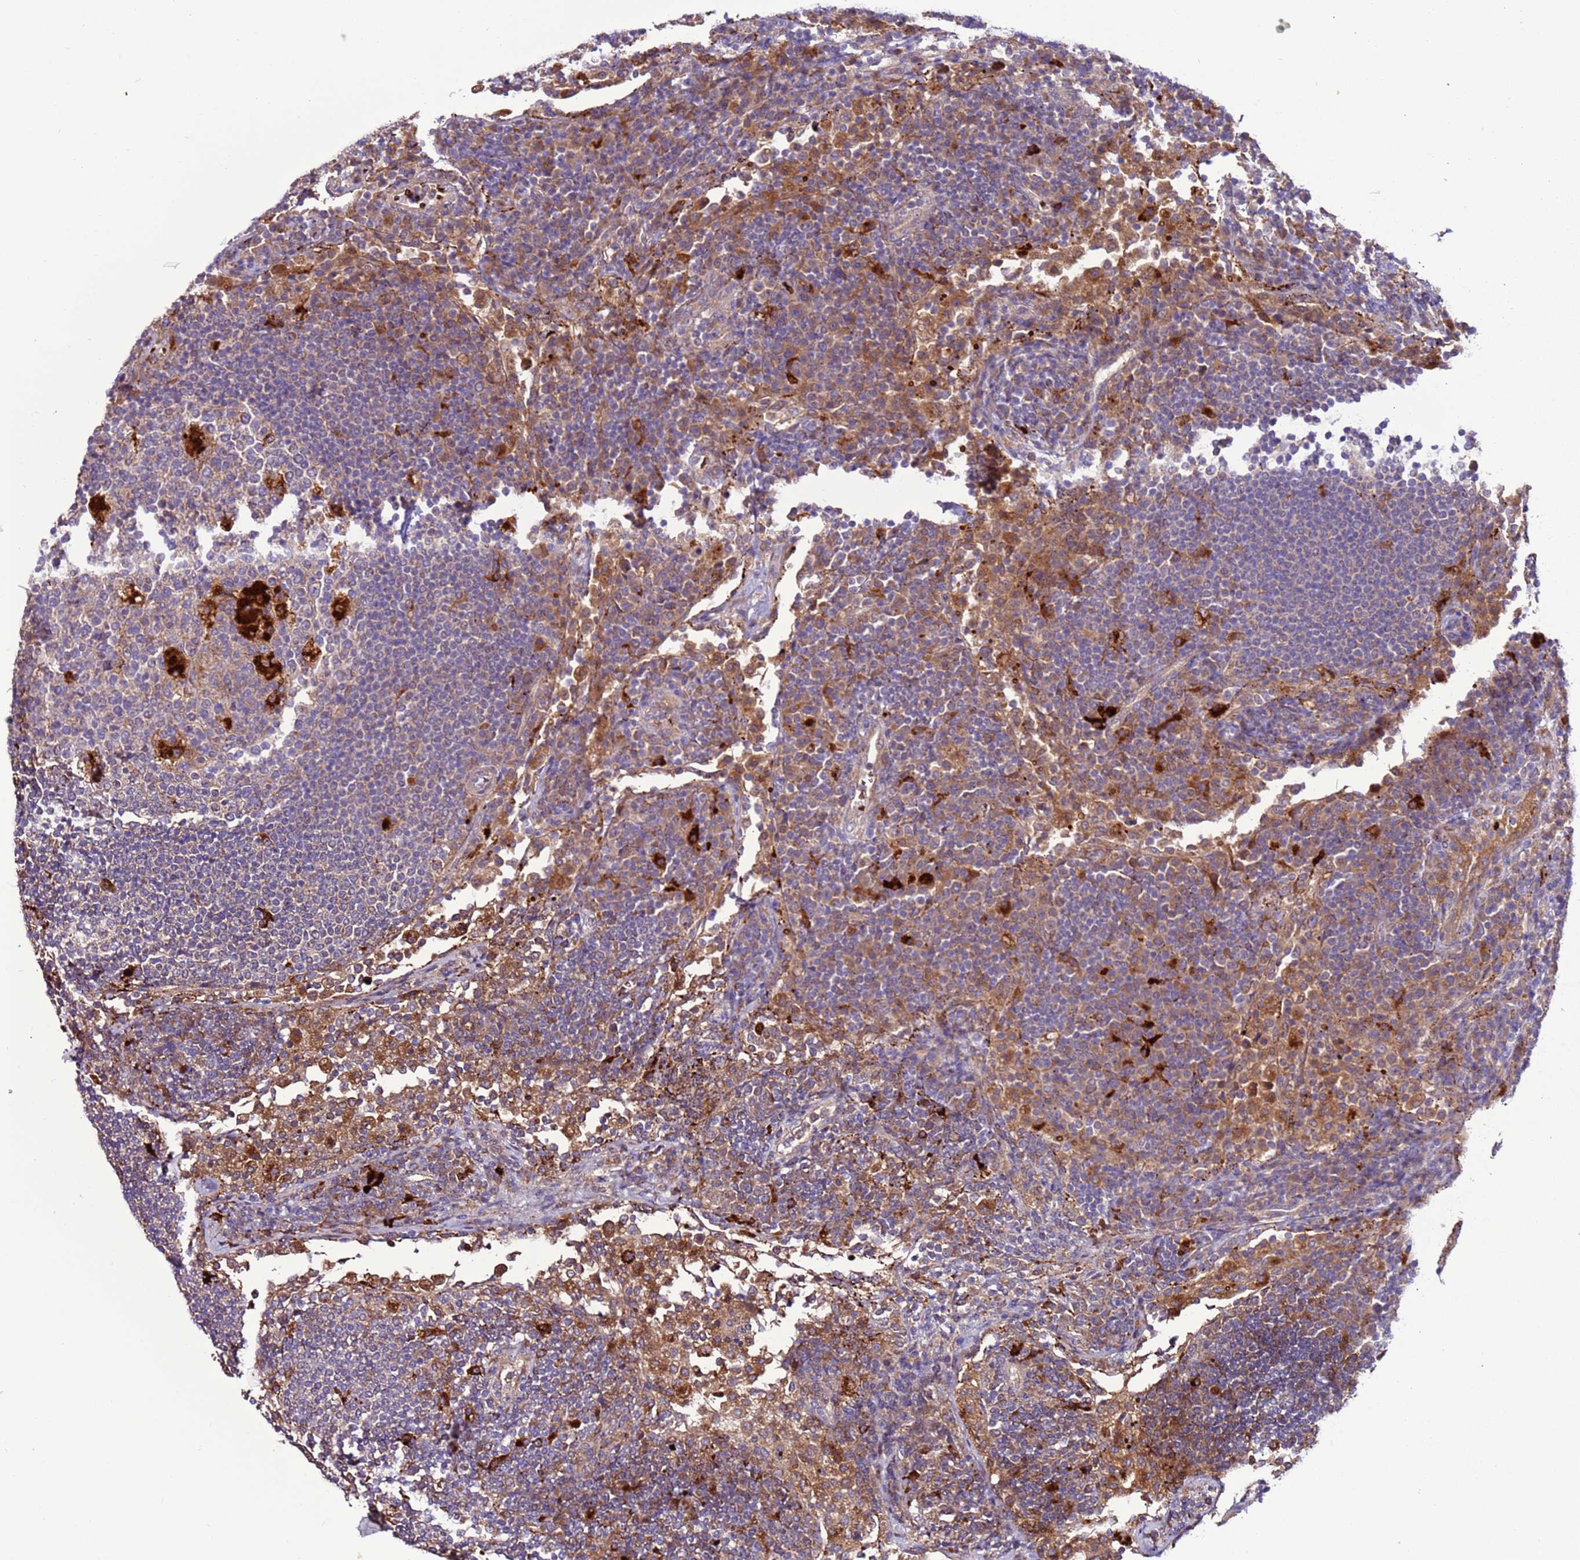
{"staining": {"intensity": "strong", "quantity": "<25%", "location": "cytoplasmic/membranous"}, "tissue": "lymph node", "cell_type": "Germinal center cells", "image_type": "normal", "snomed": [{"axis": "morphology", "description": "Normal tissue, NOS"}, {"axis": "topography", "description": "Lymph node"}], "caption": "This is an image of IHC staining of benign lymph node, which shows strong expression in the cytoplasmic/membranous of germinal center cells.", "gene": "VPS36", "patient": {"sex": "female", "age": 53}}